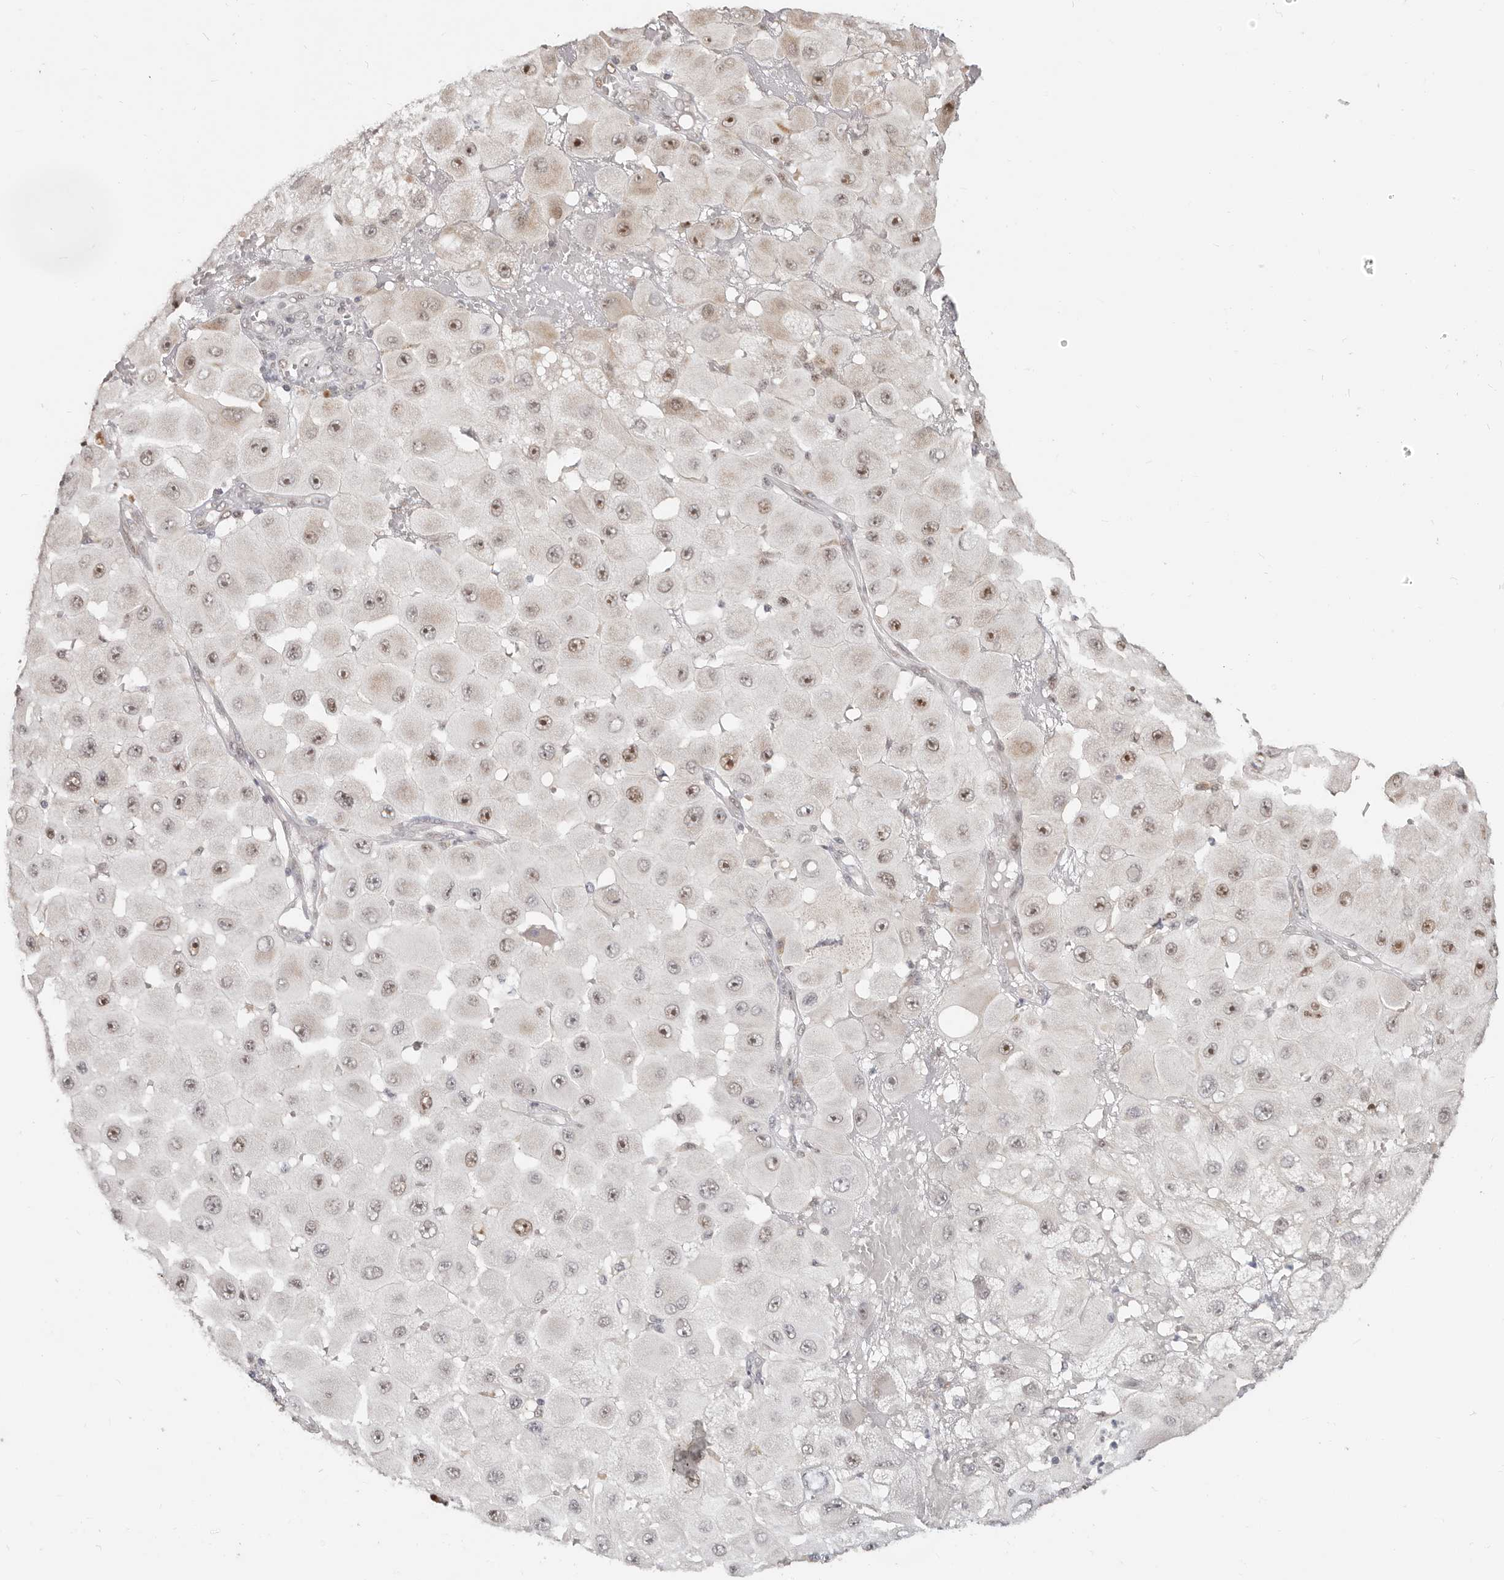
{"staining": {"intensity": "moderate", "quantity": "25%-75%", "location": "nuclear"}, "tissue": "melanoma", "cell_type": "Tumor cells", "image_type": "cancer", "snomed": [{"axis": "morphology", "description": "Malignant melanoma, NOS"}, {"axis": "topography", "description": "Skin"}], "caption": "A medium amount of moderate nuclear expression is identified in about 25%-75% of tumor cells in malignant melanoma tissue.", "gene": "RFC2", "patient": {"sex": "female", "age": 81}}